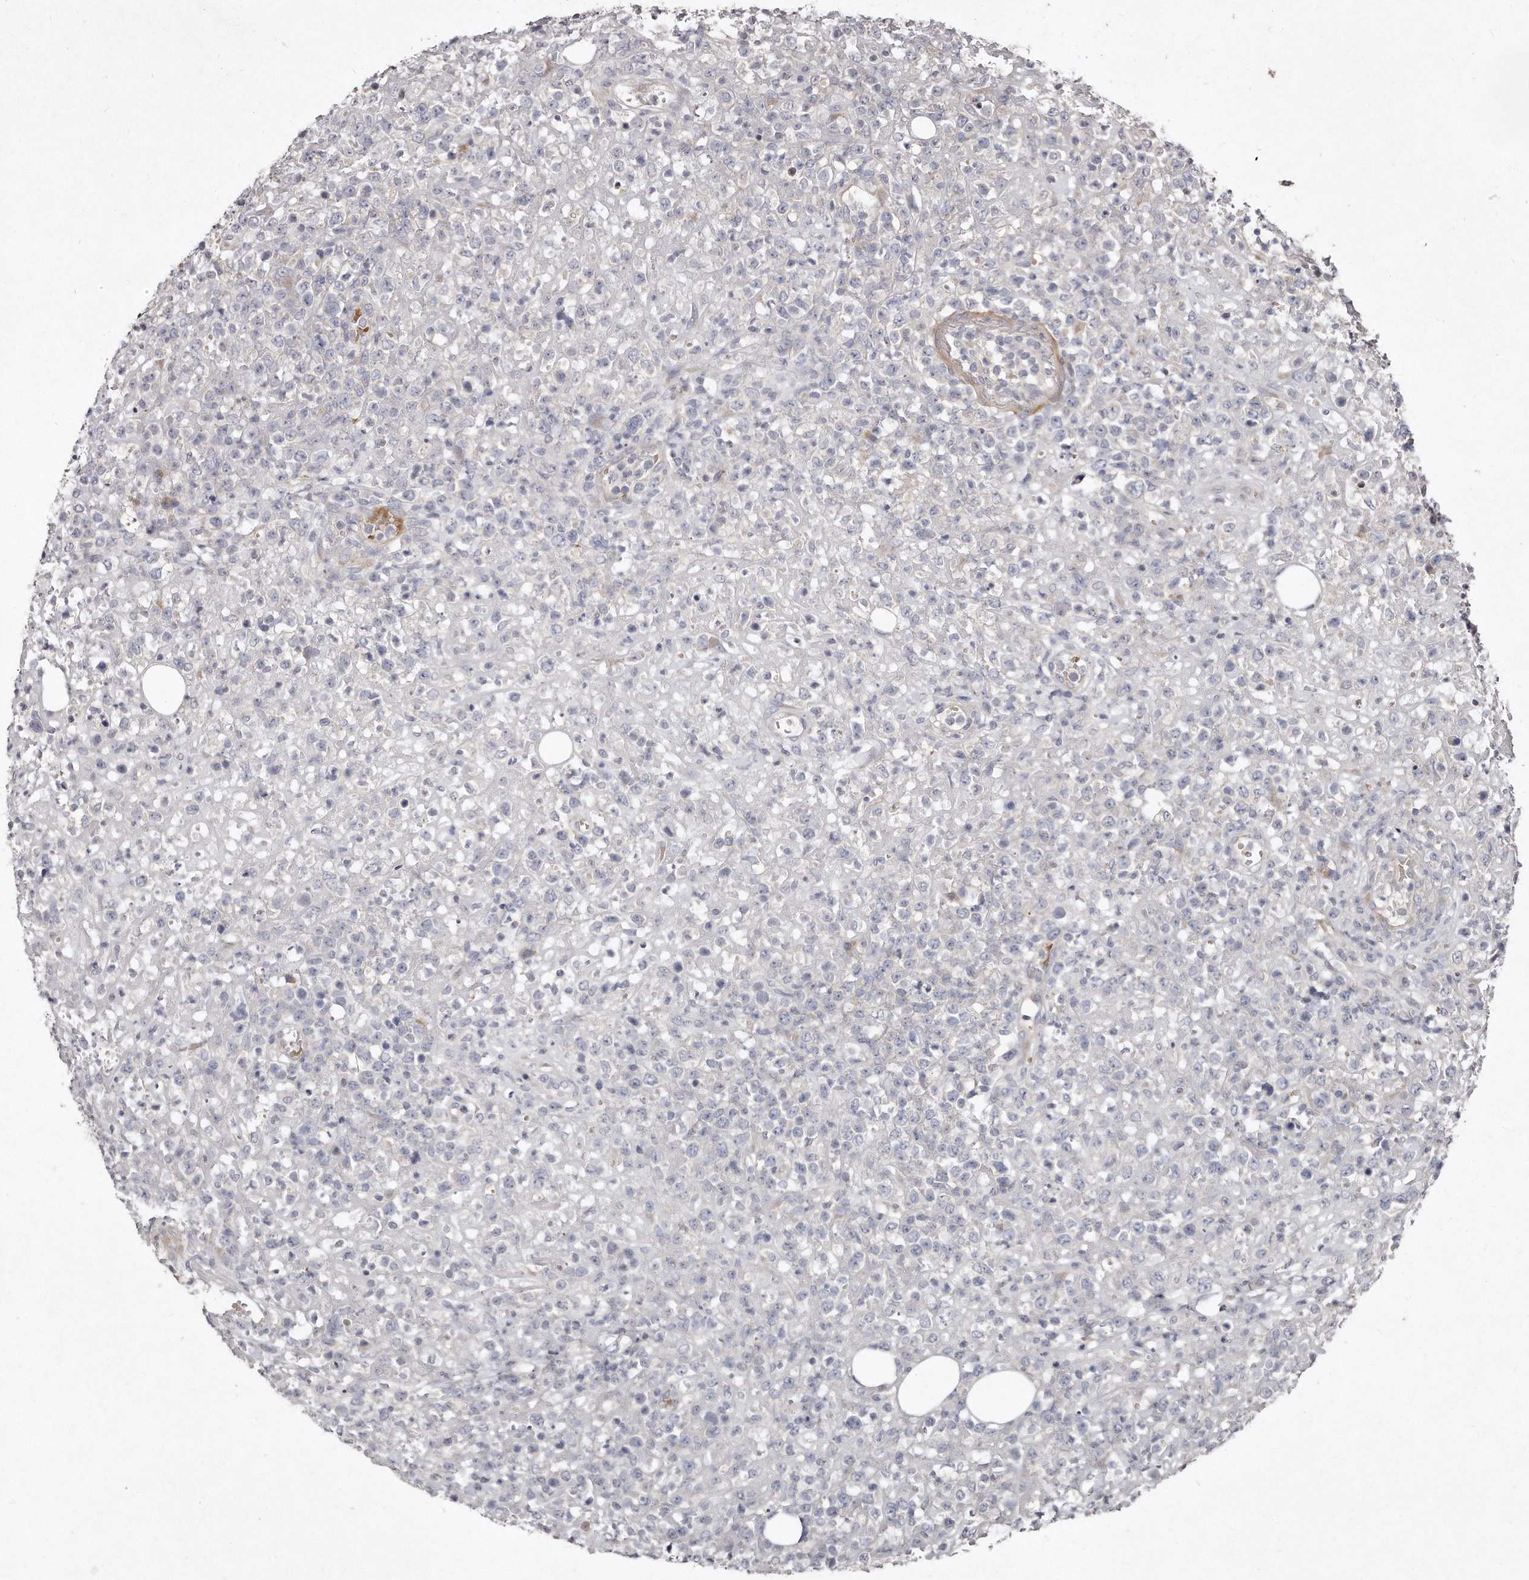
{"staining": {"intensity": "negative", "quantity": "none", "location": "none"}, "tissue": "lymphoma", "cell_type": "Tumor cells", "image_type": "cancer", "snomed": [{"axis": "morphology", "description": "Malignant lymphoma, non-Hodgkin's type, High grade"}, {"axis": "topography", "description": "Colon"}], "caption": "Tumor cells show no significant expression in high-grade malignant lymphoma, non-Hodgkin's type.", "gene": "TECR", "patient": {"sex": "female", "age": 53}}